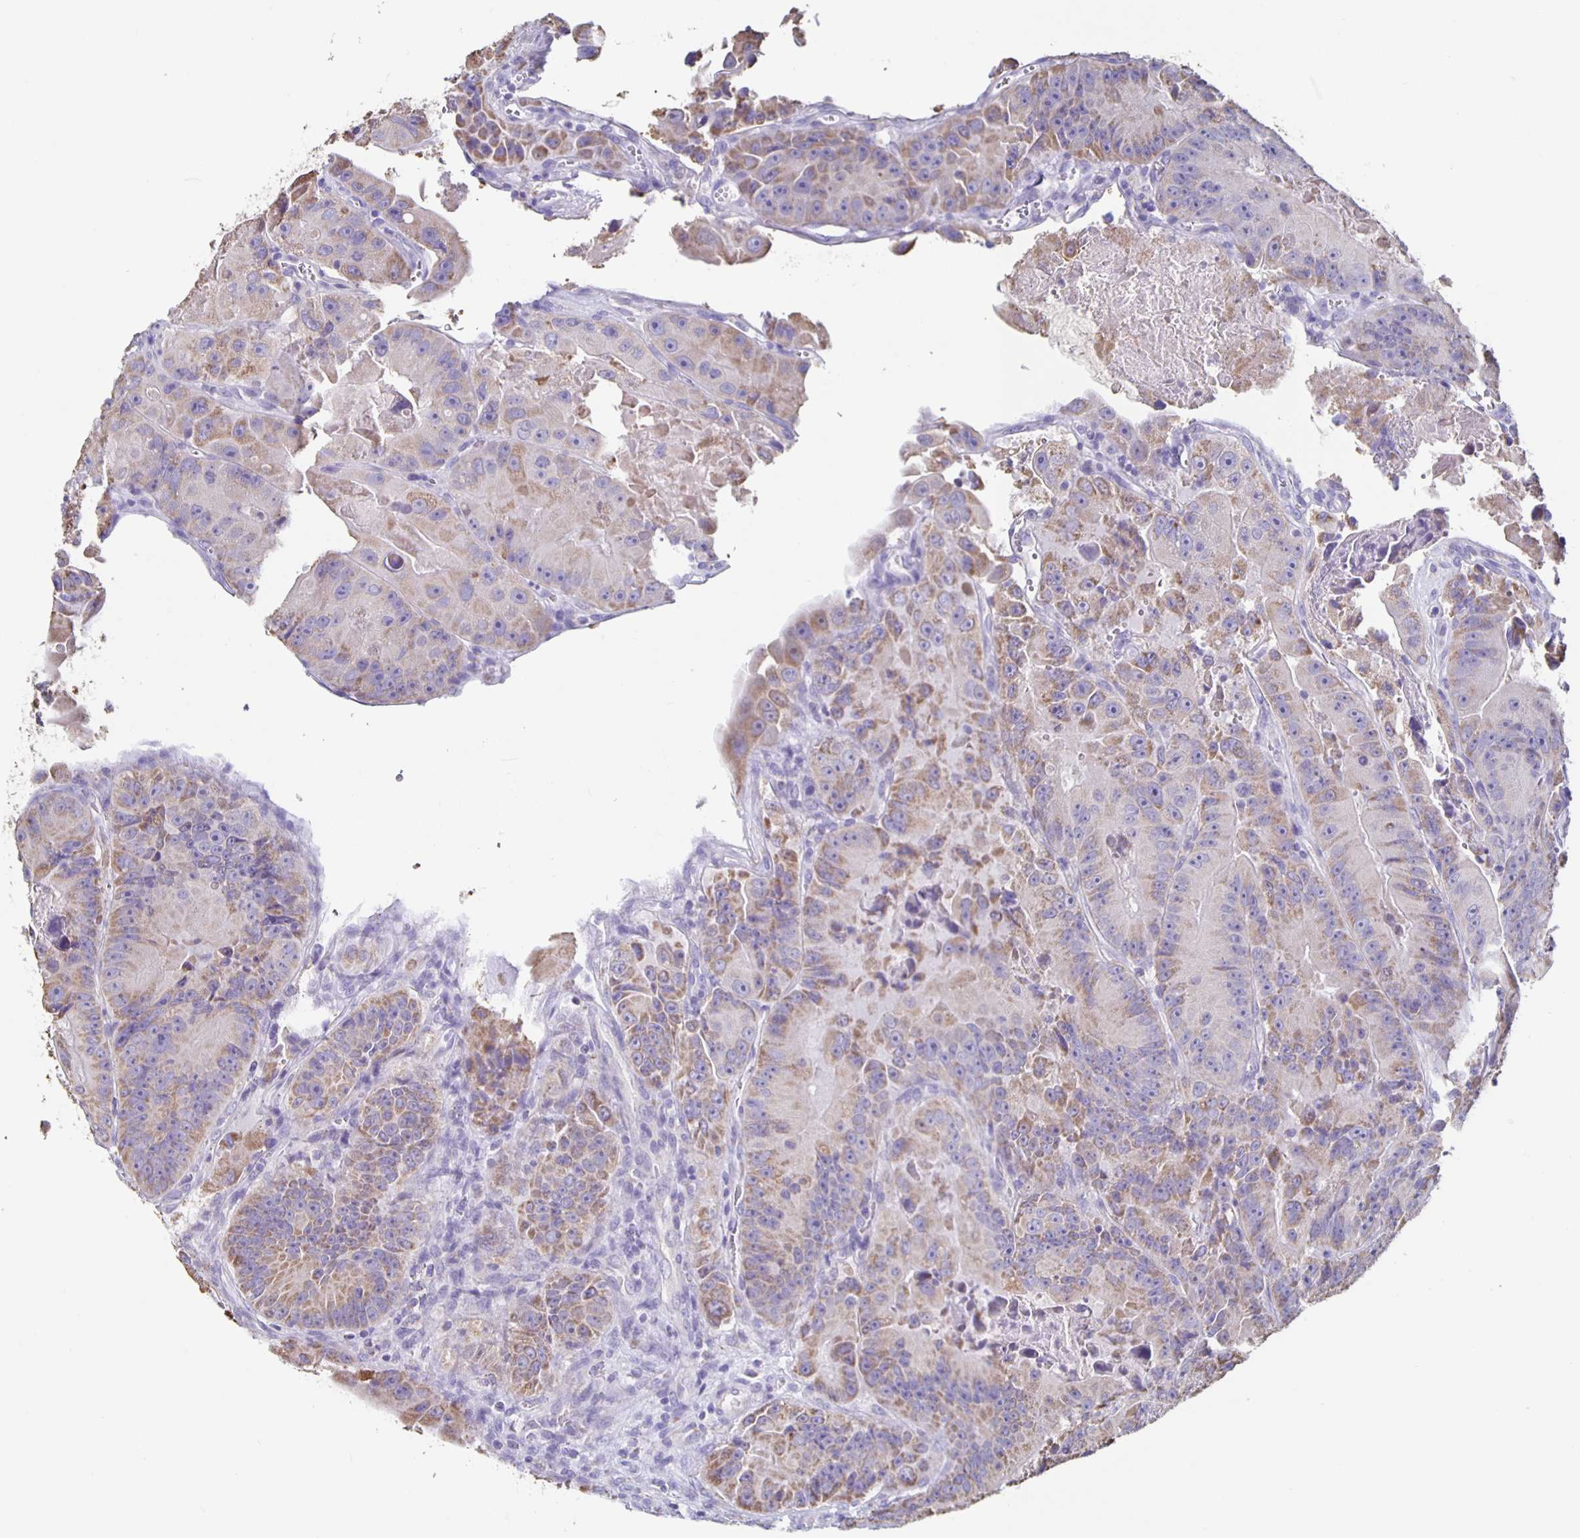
{"staining": {"intensity": "weak", "quantity": "25%-75%", "location": "cytoplasmic/membranous"}, "tissue": "colorectal cancer", "cell_type": "Tumor cells", "image_type": "cancer", "snomed": [{"axis": "morphology", "description": "Adenocarcinoma, NOS"}, {"axis": "topography", "description": "Colon"}], "caption": "High-power microscopy captured an immunohistochemistry (IHC) image of colorectal adenocarcinoma, revealing weak cytoplasmic/membranous expression in approximately 25%-75% of tumor cells.", "gene": "TPPP", "patient": {"sex": "female", "age": 86}}